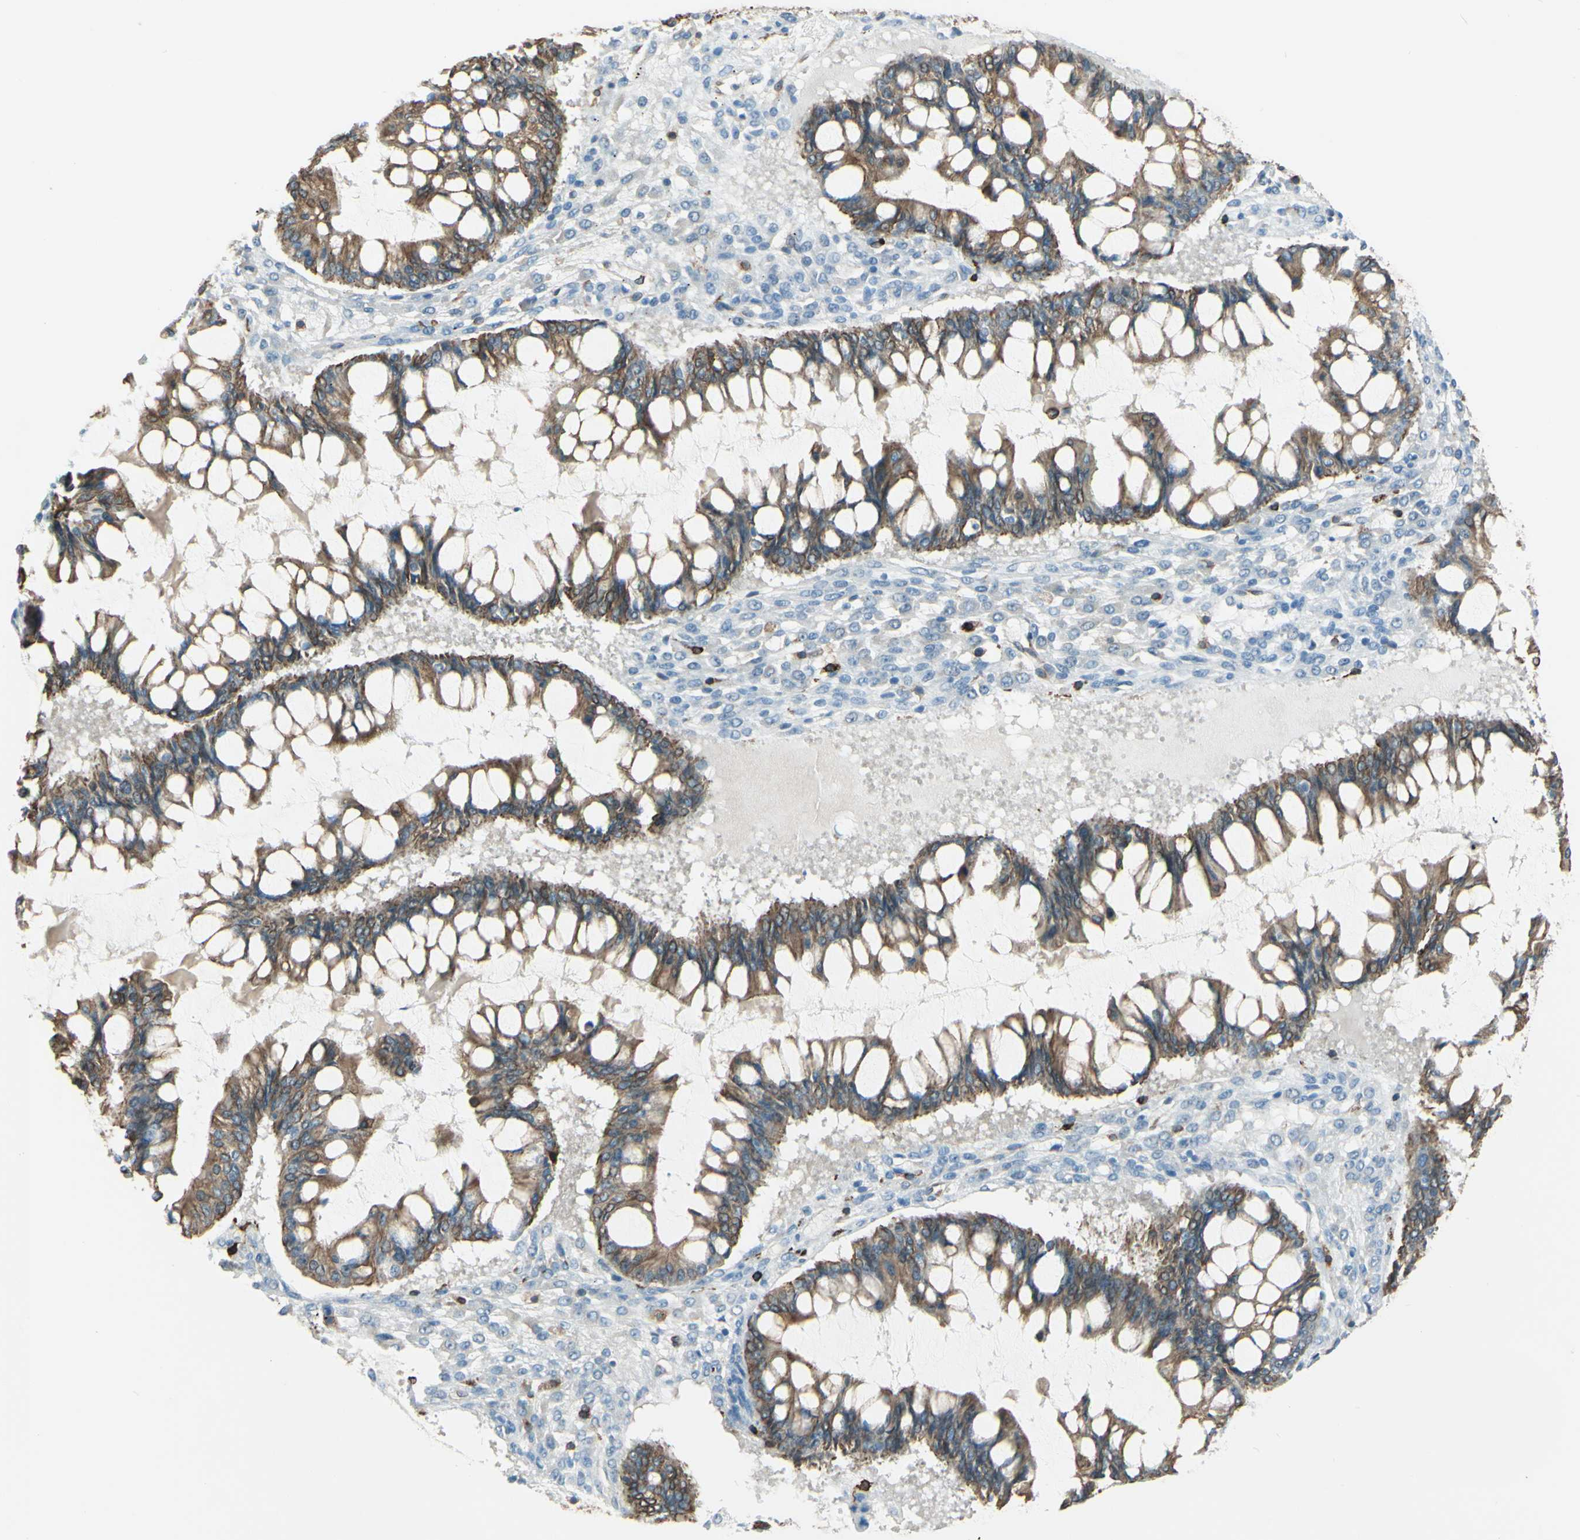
{"staining": {"intensity": "moderate", "quantity": ">75%", "location": "cytoplasmic/membranous"}, "tissue": "ovarian cancer", "cell_type": "Tumor cells", "image_type": "cancer", "snomed": [{"axis": "morphology", "description": "Cystadenocarcinoma, mucinous, NOS"}, {"axis": "topography", "description": "Ovary"}], "caption": "Protein staining of ovarian cancer (mucinous cystadenocarcinoma) tissue reveals moderate cytoplasmic/membranous expression in about >75% of tumor cells.", "gene": "CD74", "patient": {"sex": "female", "age": 73}}